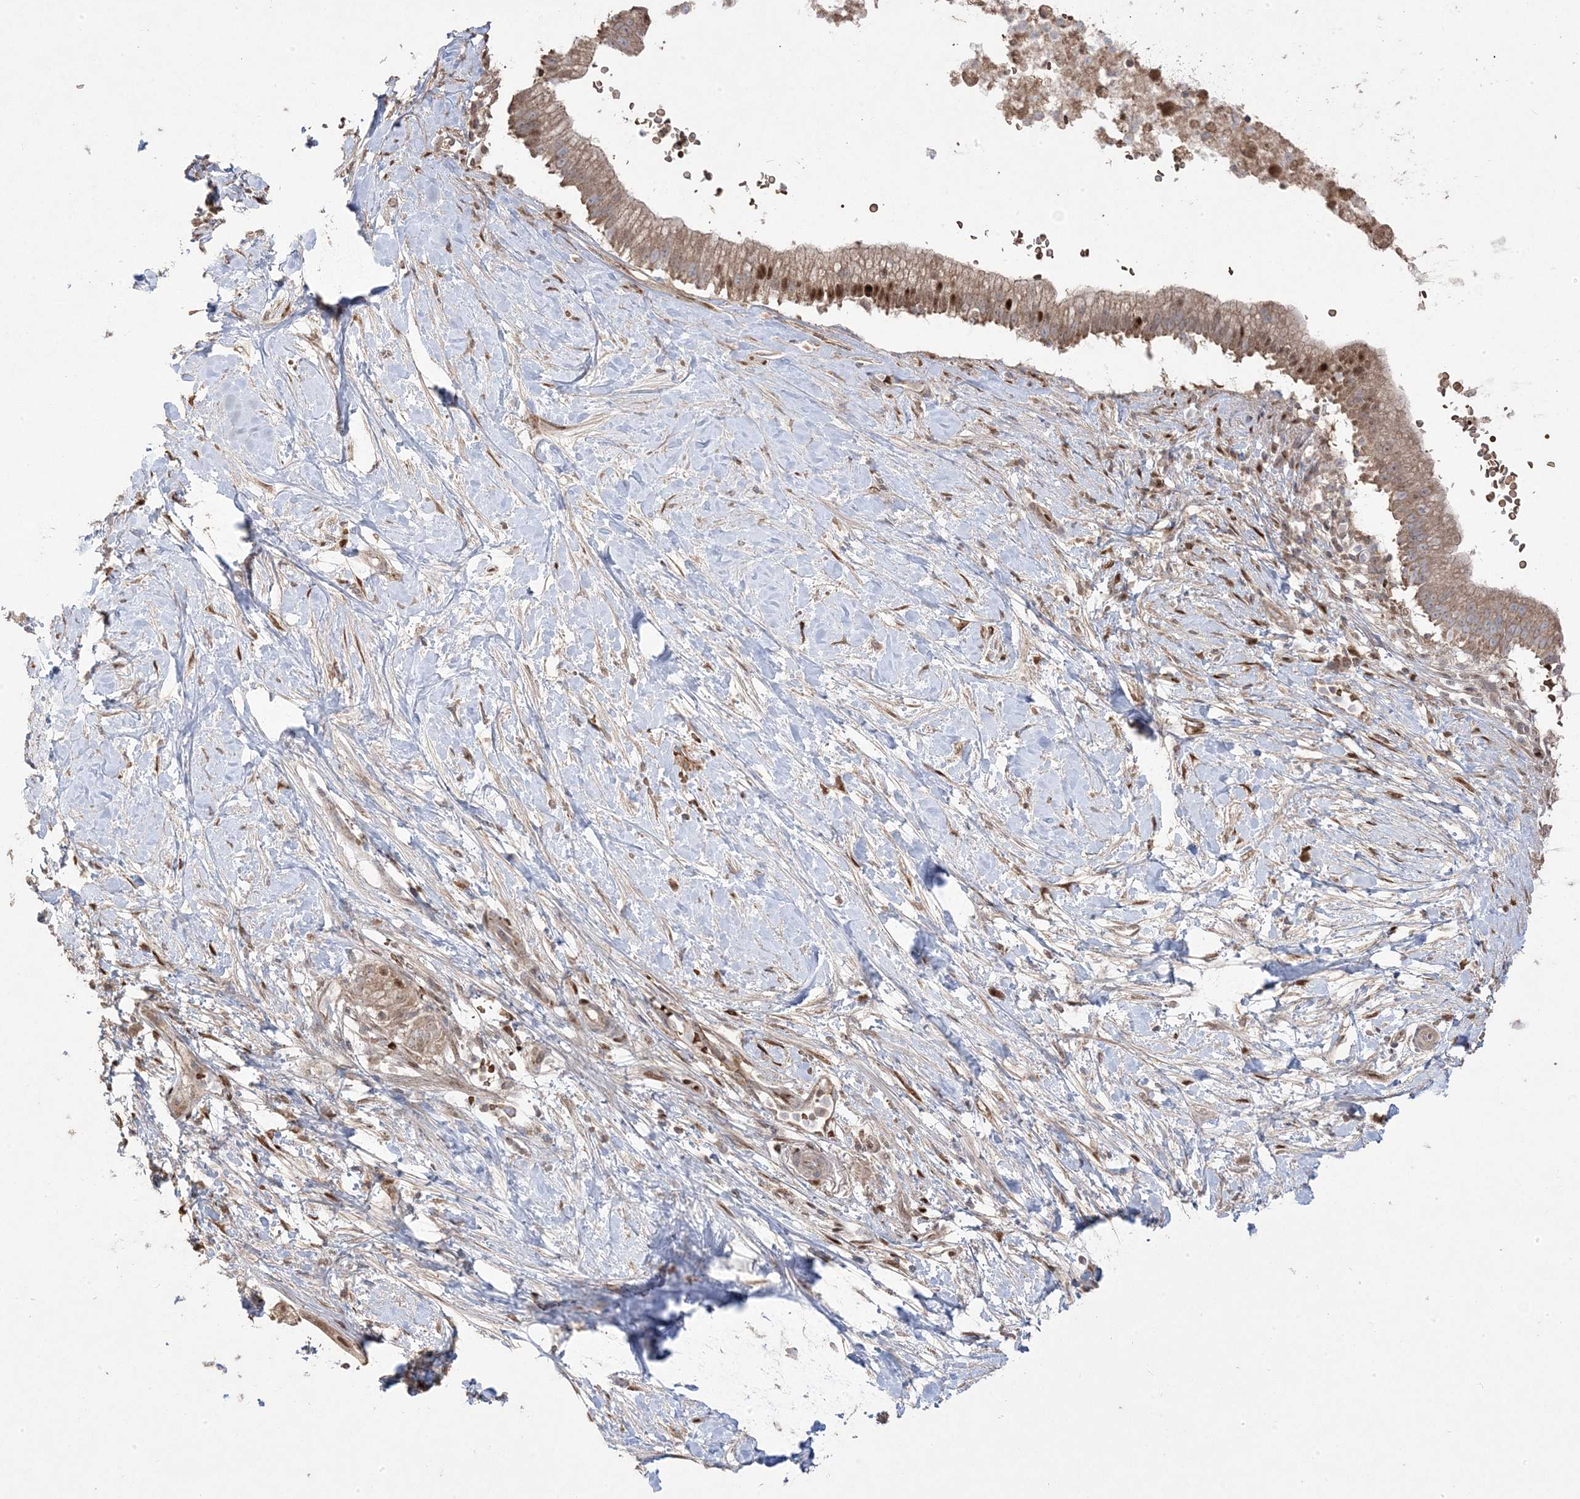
{"staining": {"intensity": "moderate", "quantity": ">75%", "location": "cytoplasmic/membranous,nuclear"}, "tissue": "pancreatic cancer", "cell_type": "Tumor cells", "image_type": "cancer", "snomed": [{"axis": "morphology", "description": "Adenocarcinoma, NOS"}, {"axis": "topography", "description": "Pancreas"}], "caption": "Moderate cytoplasmic/membranous and nuclear positivity is appreciated in approximately >75% of tumor cells in pancreatic adenocarcinoma.", "gene": "PPOX", "patient": {"sex": "male", "age": 68}}